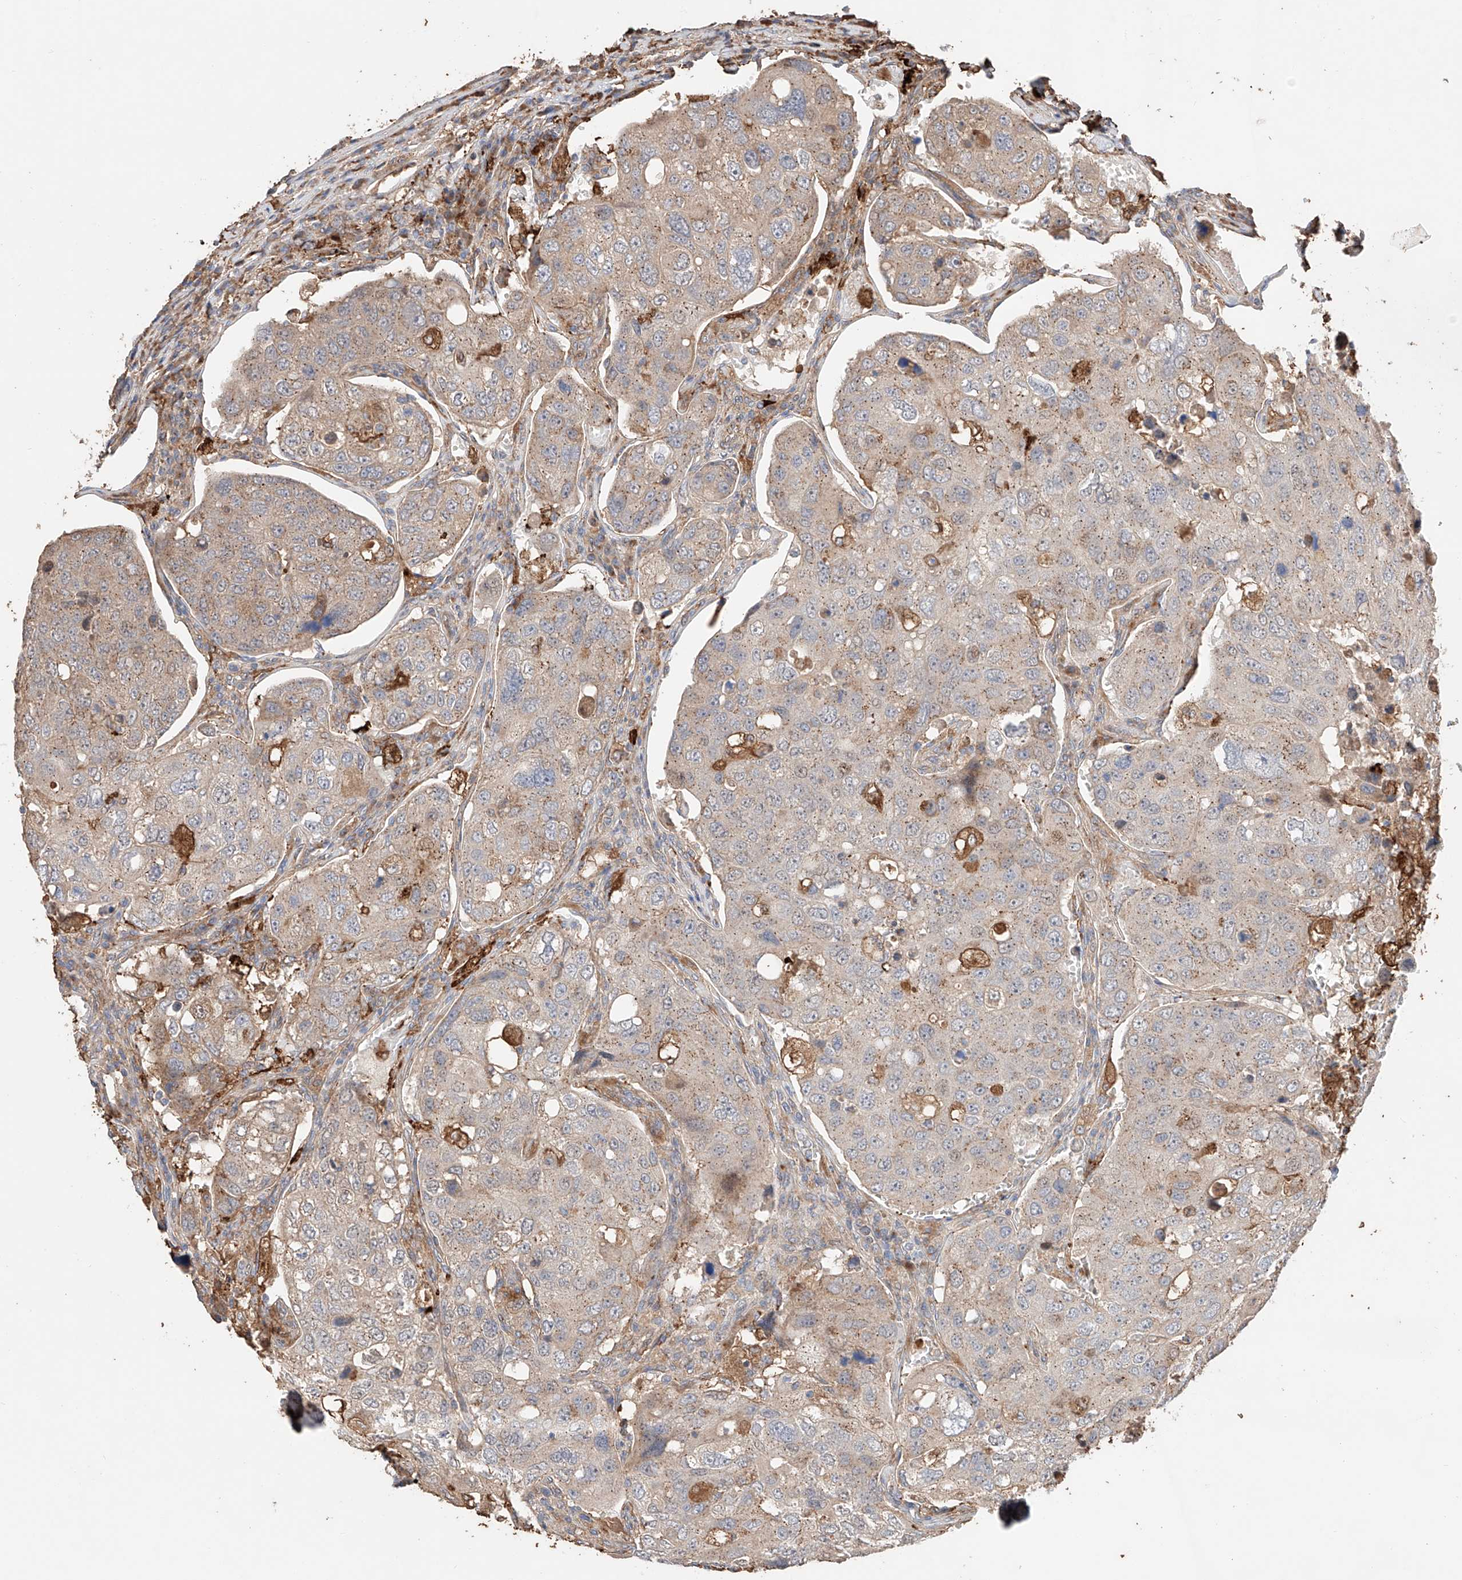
{"staining": {"intensity": "weak", "quantity": "25%-75%", "location": "cytoplasmic/membranous"}, "tissue": "urothelial cancer", "cell_type": "Tumor cells", "image_type": "cancer", "snomed": [{"axis": "morphology", "description": "Urothelial carcinoma, High grade"}, {"axis": "topography", "description": "Lymph node"}, {"axis": "topography", "description": "Urinary bladder"}], "caption": "This micrograph exhibits IHC staining of urothelial cancer, with low weak cytoplasmic/membranous staining in about 25%-75% of tumor cells.", "gene": "MOSPD1", "patient": {"sex": "male", "age": 51}}